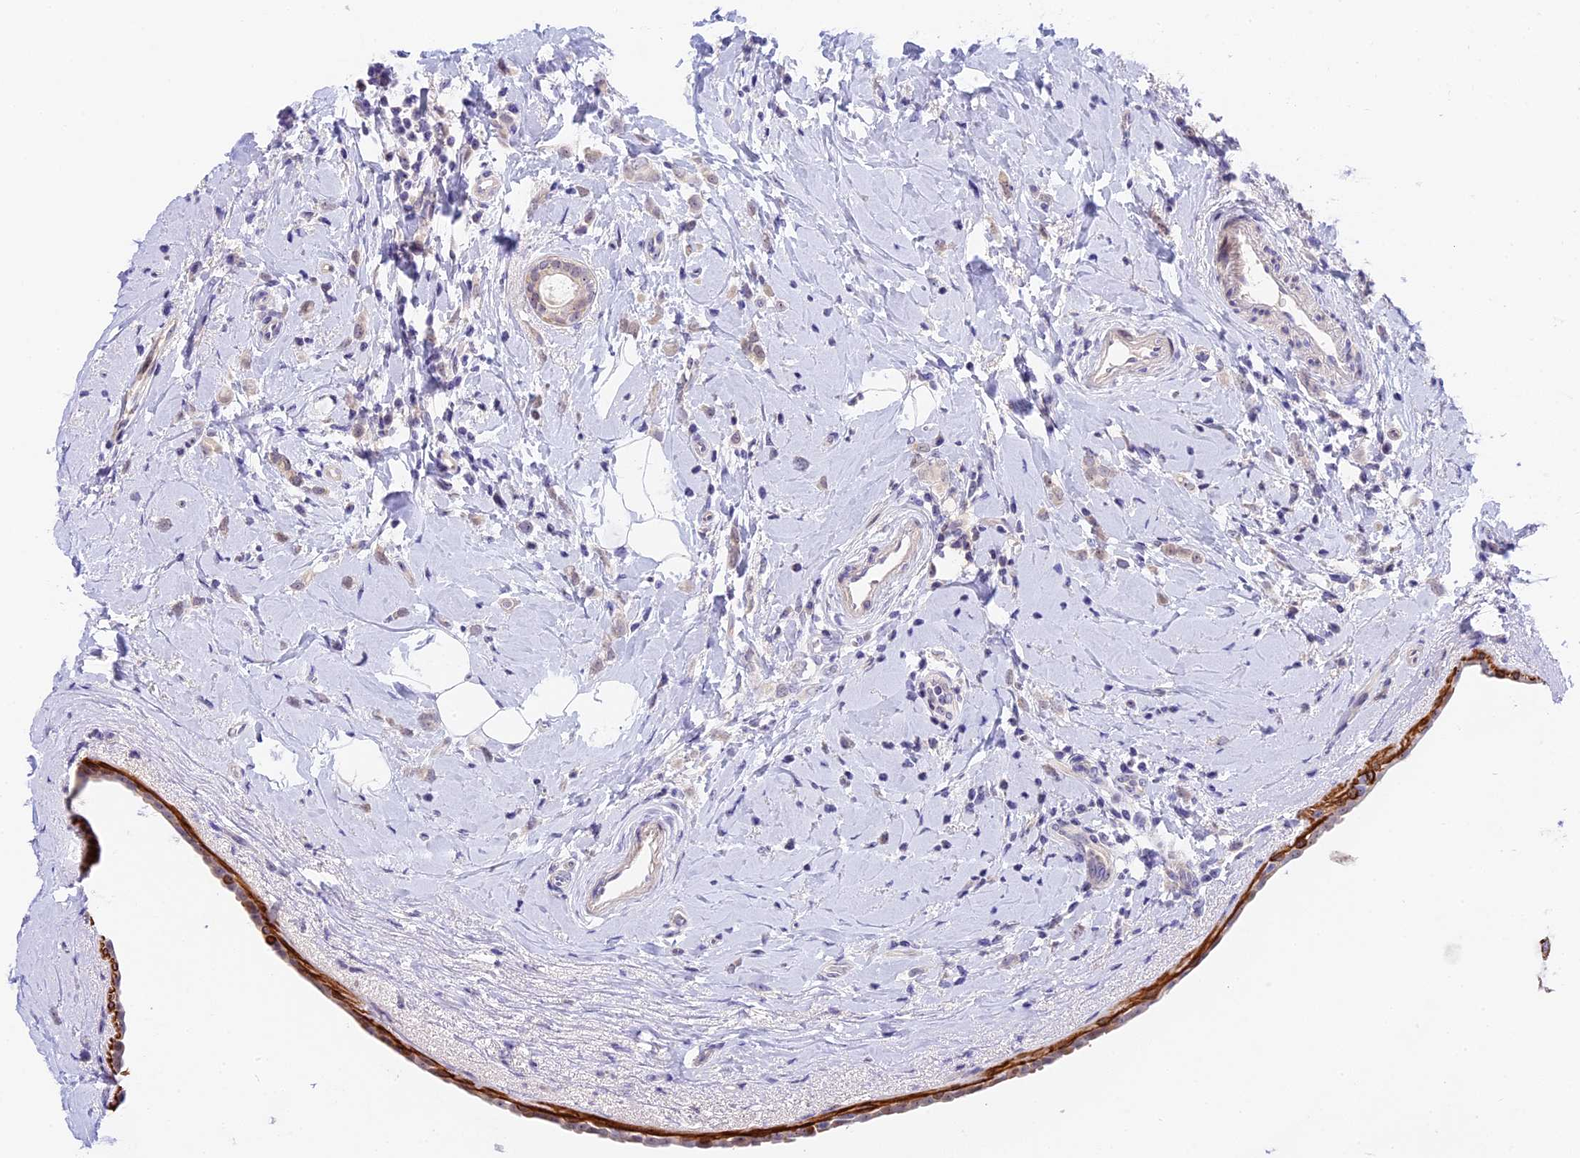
{"staining": {"intensity": "negative", "quantity": "none", "location": "none"}, "tissue": "breast cancer", "cell_type": "Tumor cells", "image_type": "cancer", "snomed": [{"axis": "morphology", "description": "Lobular carcinoma"}, {"axis": "topography", "description": "Breast"}], "caption": "The image displays no significant staining in tumor cells of breast lobular carcinoma.", "gene": "MIDN", "patient": {"sex": "female", "age": 47}}